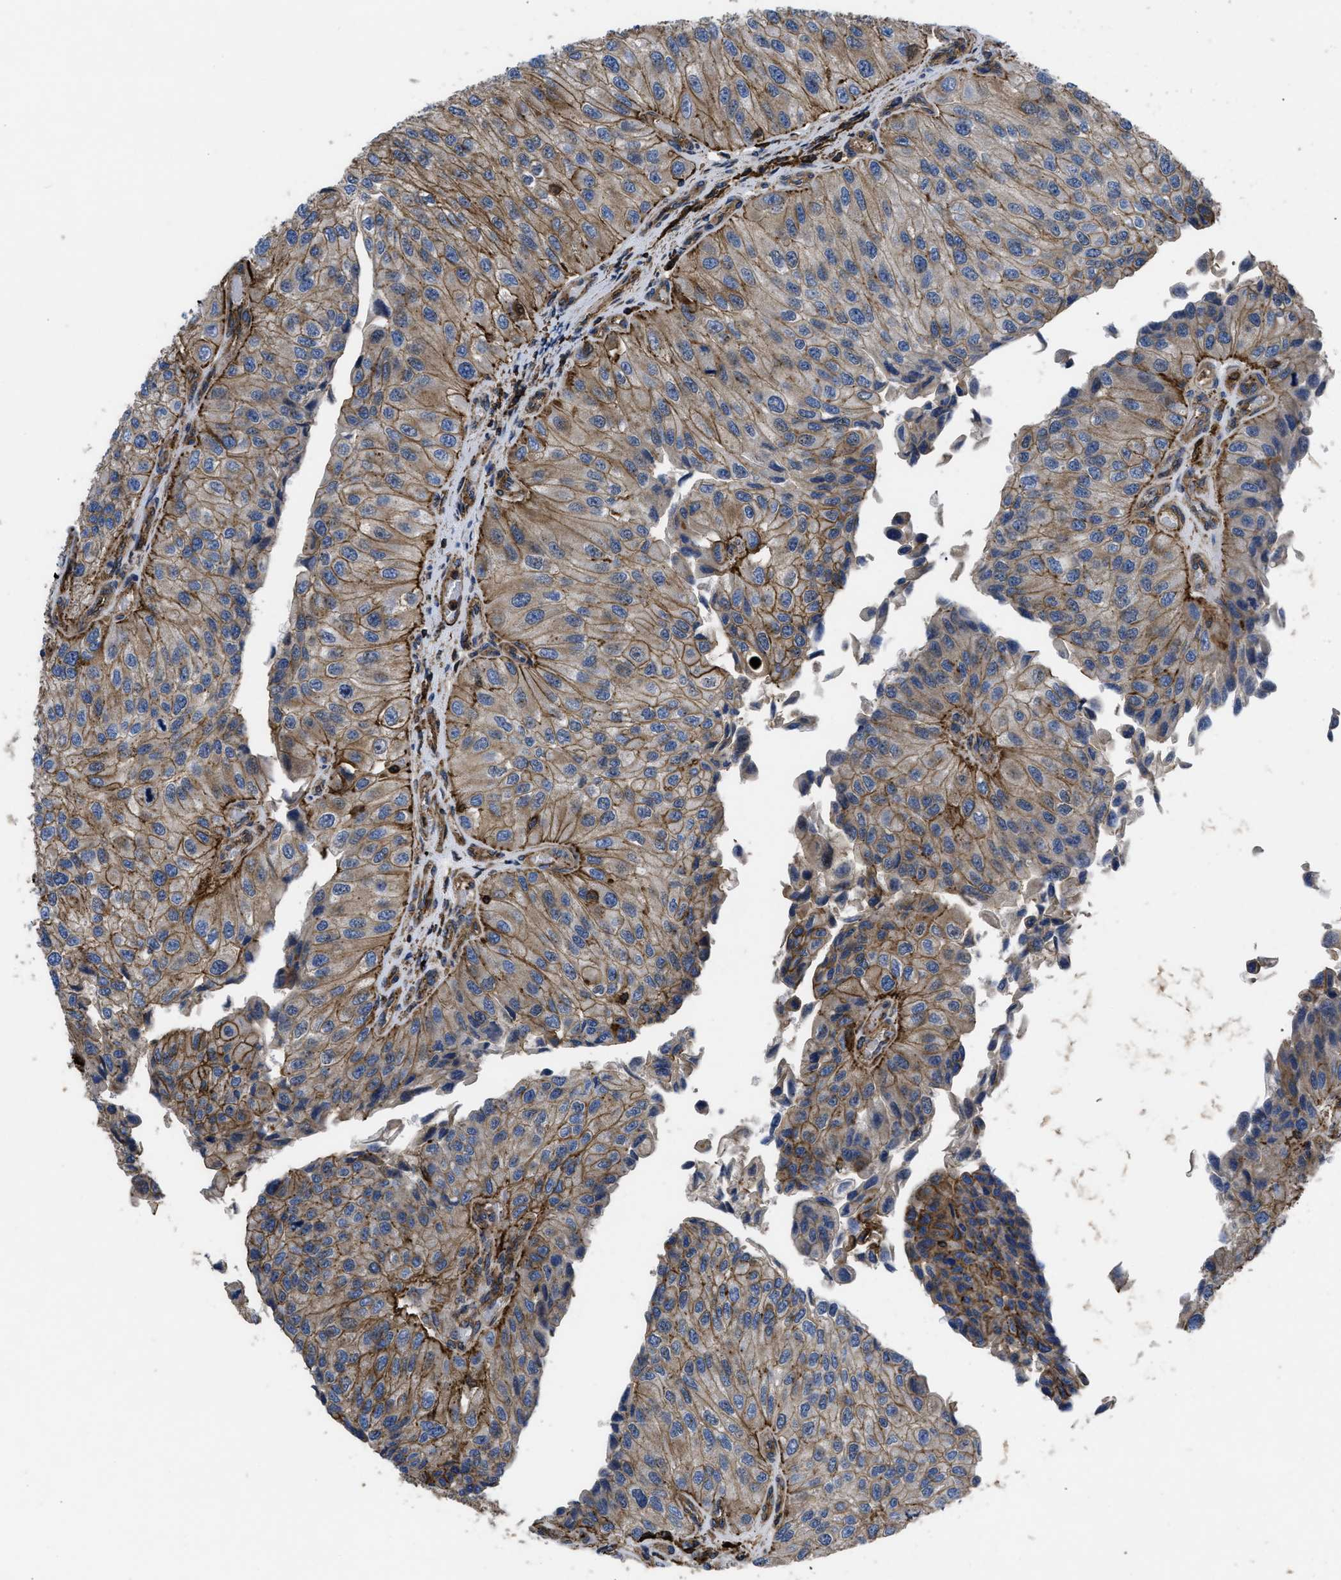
{"staining": {"intensity": "moderate", "quantity": ">75%", "location": "cytoplasmic/membranous"}, "tissue": "urothelial cancer", "cell_type": "Tumor cells", "image_type": "cancer", "snomed": [{"axis": "morphology", "description": "Urothelial carcinoma, High grade"}, {"axis": "topography", "description": "Kidney"}, {"axis": "topography", "description": "Urinary bladder"}], "caption": "High-grade urothelial carcinoma stained for a protein exhibits moderate cytoplasmic/membranous positivity in tumor cells.", "gene": "SCUBE2", "patient": {"sex": "male", "age": 77}}